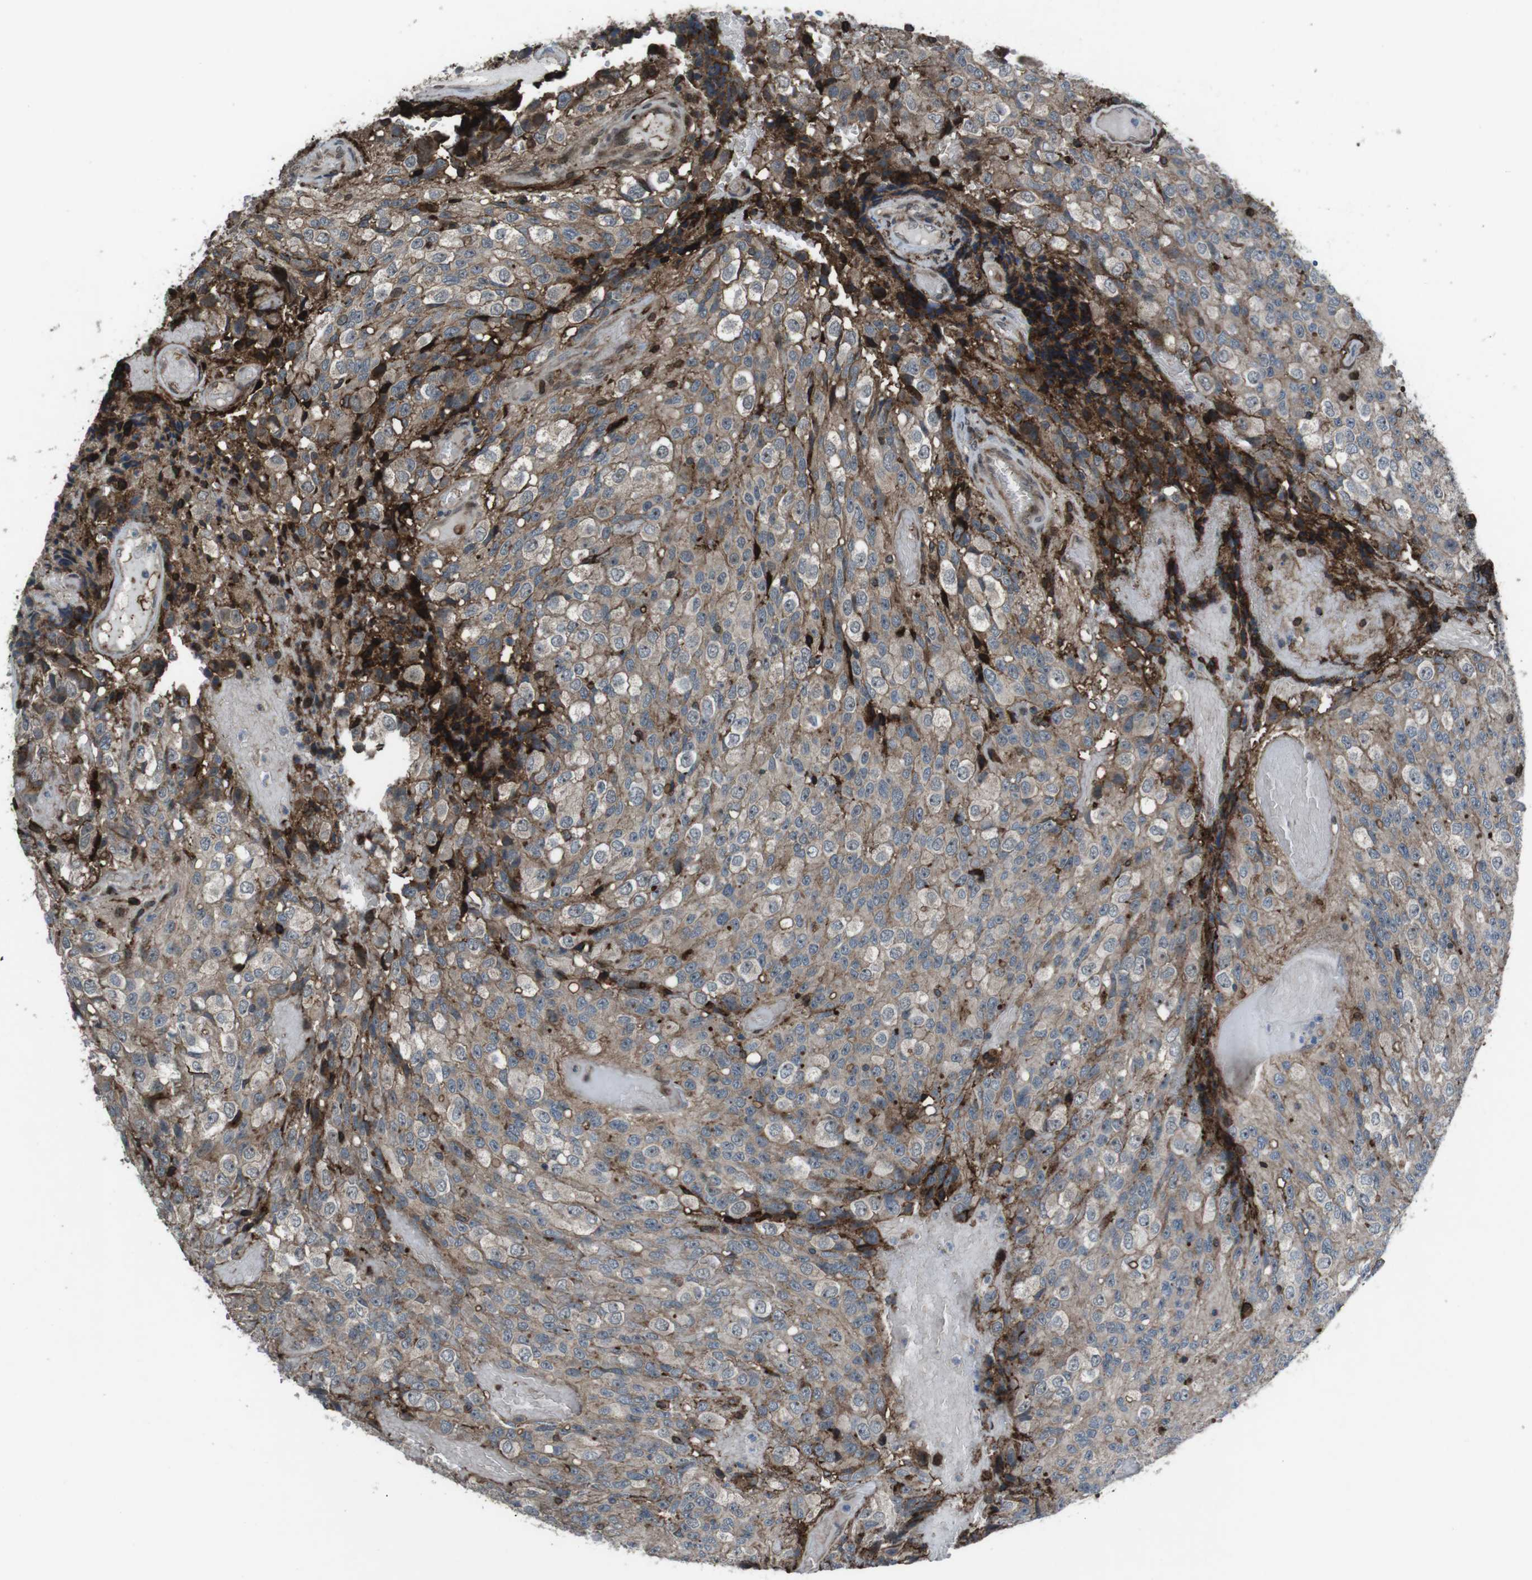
{"staining": {"intensity": "moderate", "quantity": "25%-75%", "location": "cytoplasmic/membranous"}, "tissue": "glioma", "cell_type": "Tumor cells", "image_type": "cancer", "snomed": [{"axis": "morphology", "description": "Glioma, malignant, High grade"}, {"axis": "topography", "description": "Brain"}], "caption": "Human malignant high-grade glioma stained for a protein (brown) demonstrates moderate cytoplasmic/membranous positive positivity in approximately 25%-75% of tumor cells.", "gene": "GDF10", "patient": {"sex": "male", "age": 32}}